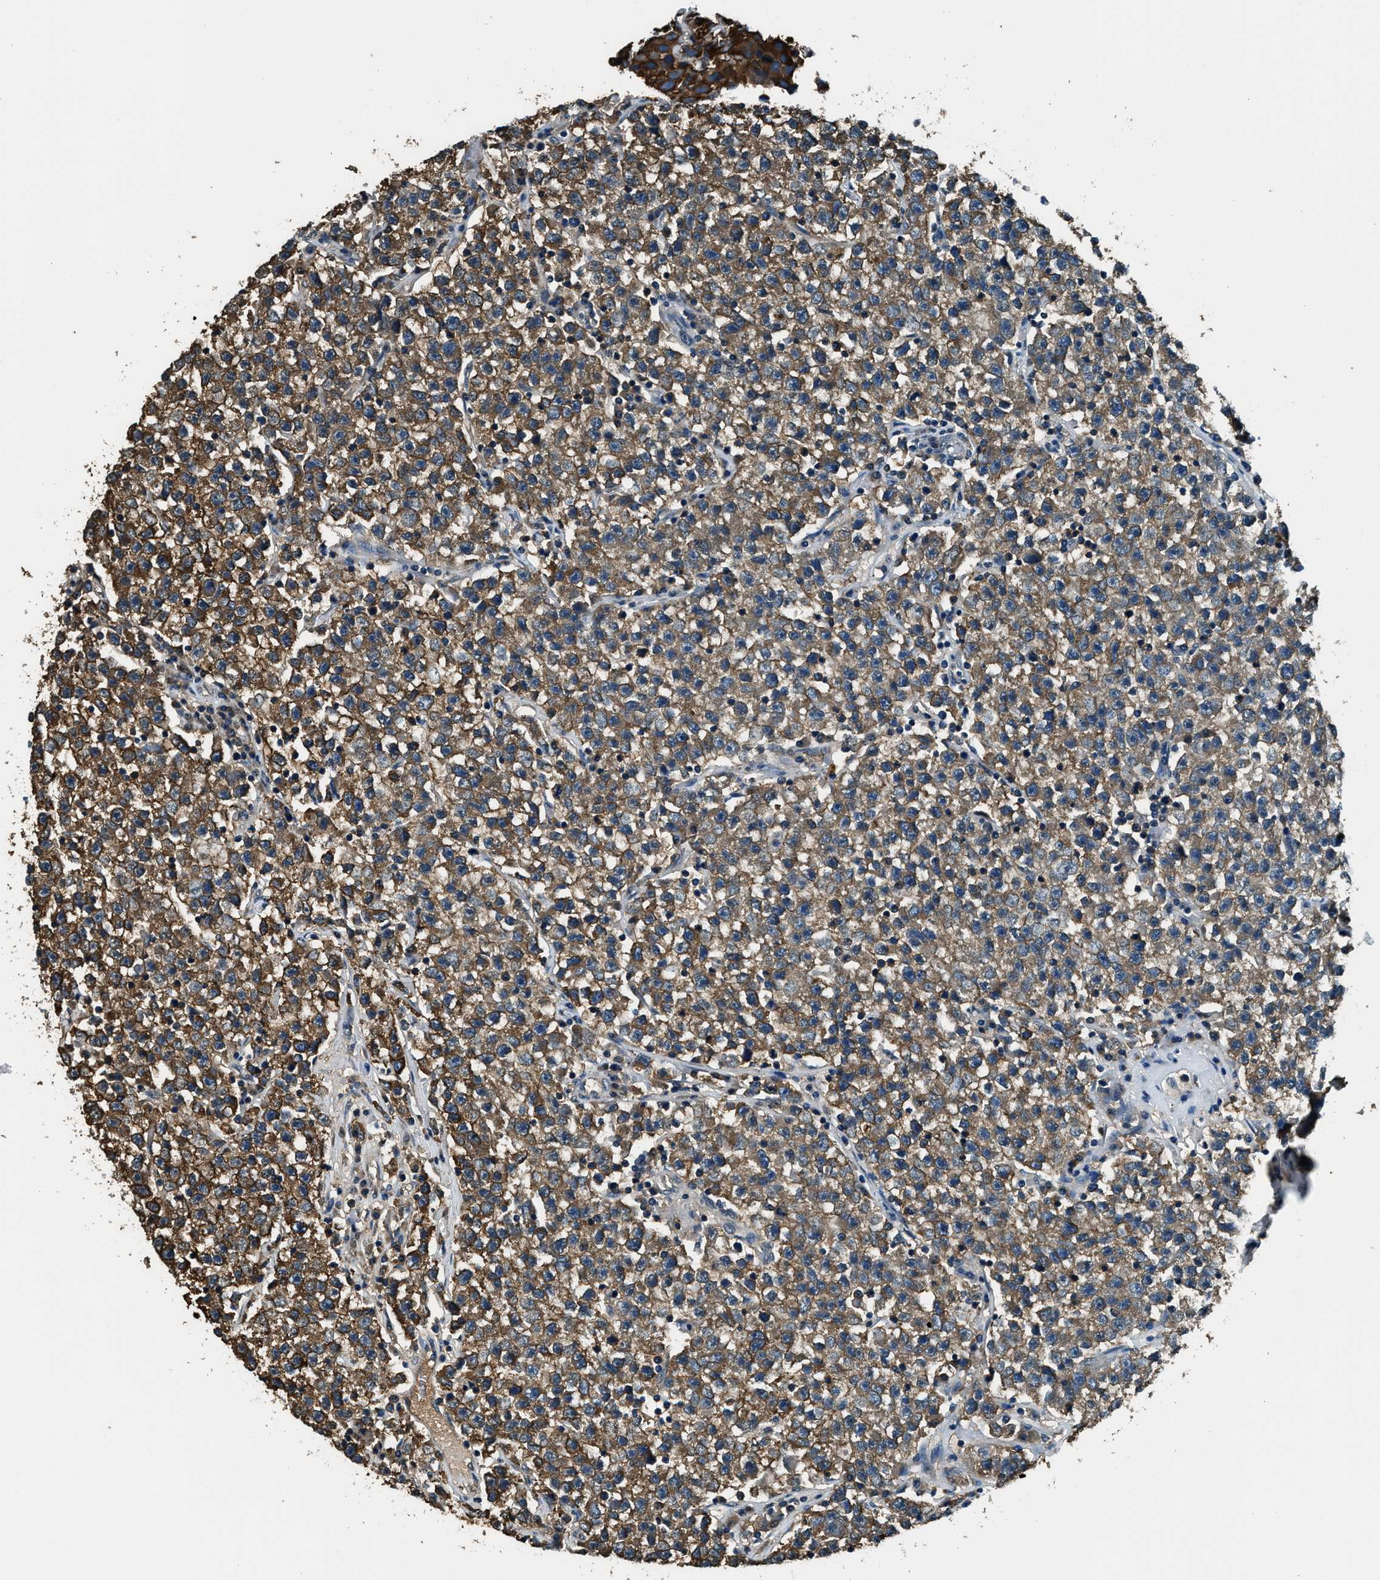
{"staining": {"intensity": "strong", "quantity": ">75%", "location": "cytoplasmic/membranous"}, "tissue": "testis cancer", "cell_type": "Tumor cells", "image_type": "cancer", "snomed": [{"axis": "morphology", "description": "Seminoma, NOS"}, {"axis": "topography", "description": "Testis"}], "caption": "Immunohistochemistry (IHC) staining of testis cancer, which reveals high levels of strong cytoplasmic/membranous positivity in approximately >75% of tumor cells indicating strong cytoplasmic/membranous protein staining. The staining was performed using DAB (brown) for protein detection and nuclei were counterstained in hematoxylin (blue).", "gene": "ARFGAP2", "patient": {"sex": "male", "age": 22}}